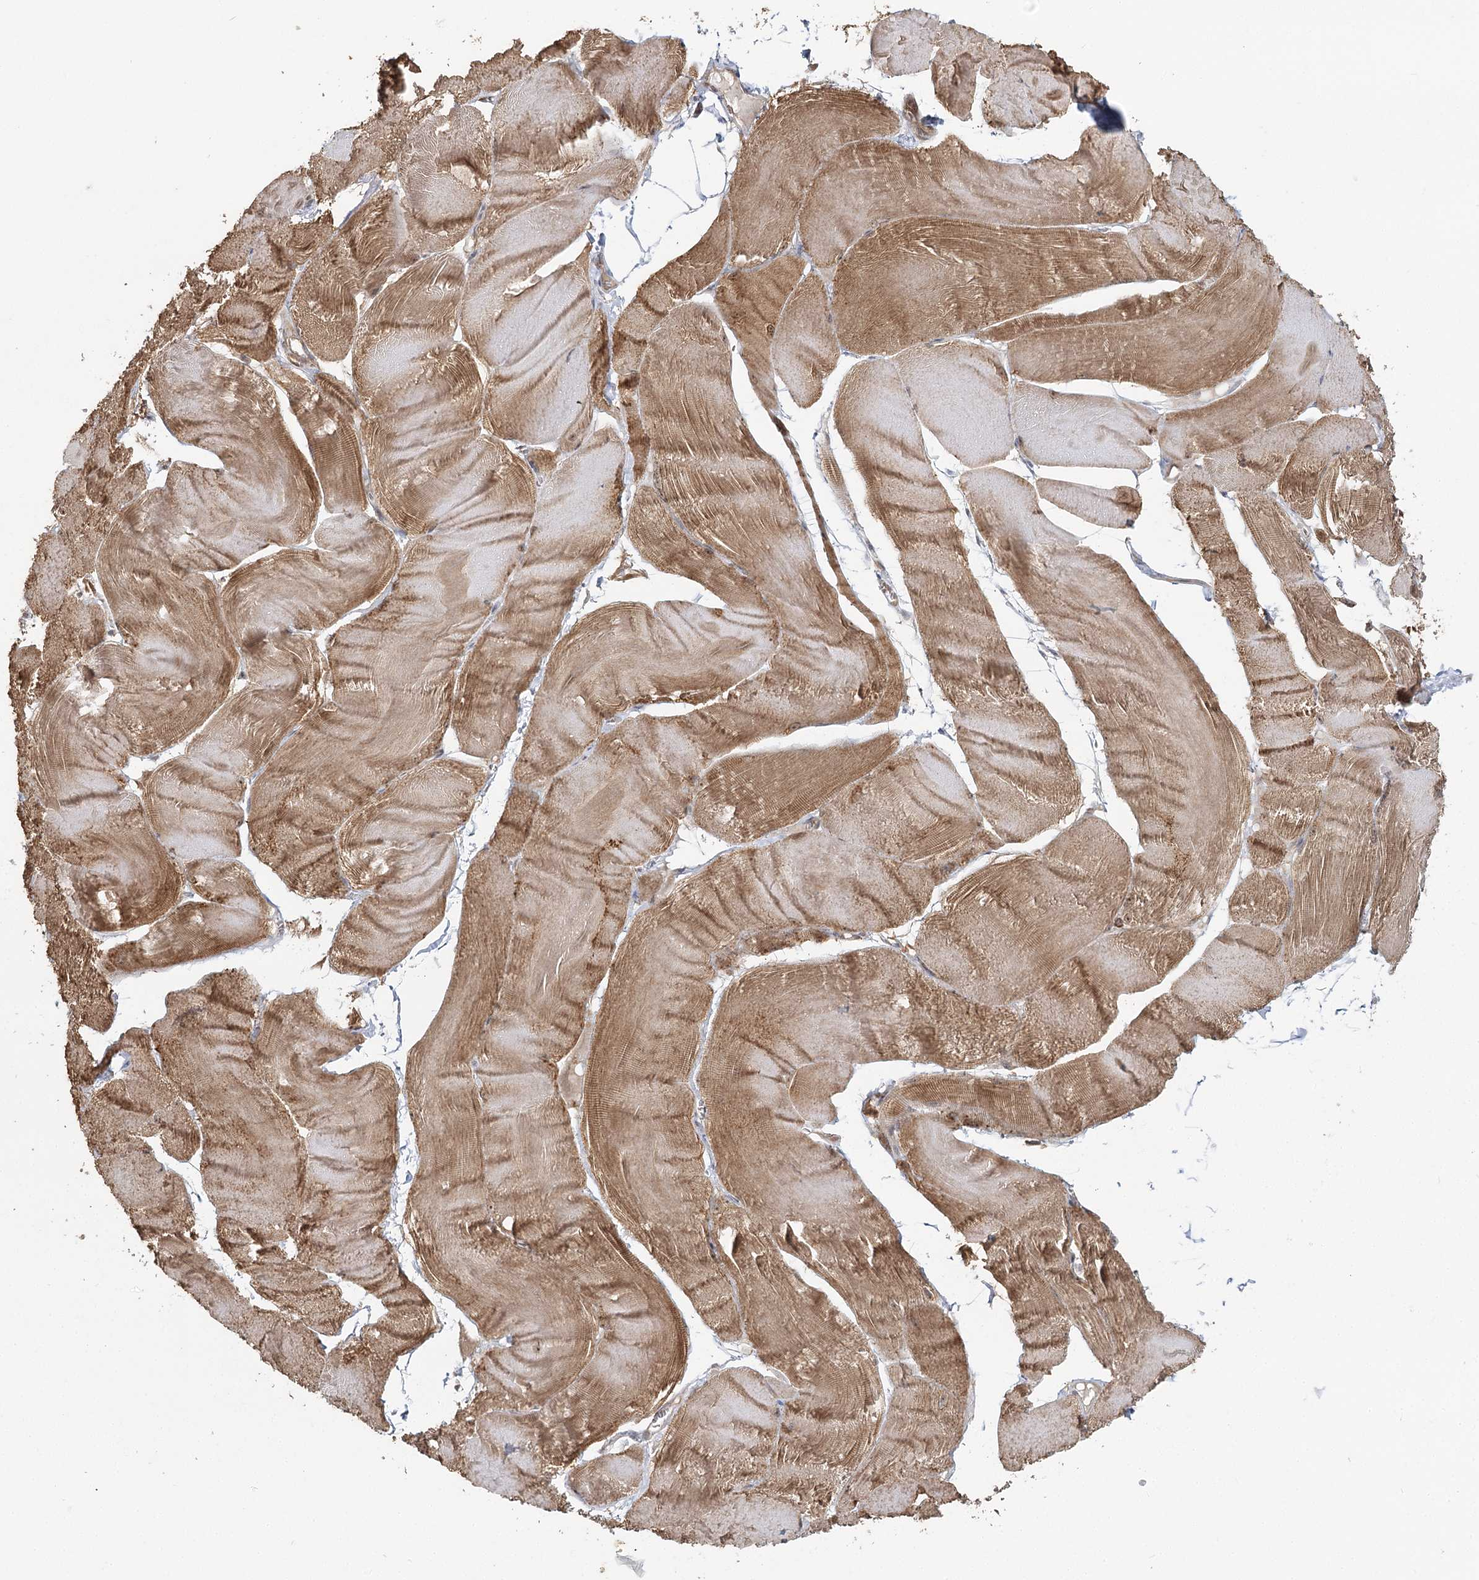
{"staining": {"intensity": "moderate", "quantity": ">75%", "location": "cytoplasmic/membranous"}, "tissue": "skeletal muscle", "cell_type": "Myocytes", "image_type": "normal", "snomed": [{"axis": "morphology", "description": "Normal tissue, NOS"}, {"axis": "morphology", "description": "Basal cell carcinoma"}, {"axis": "topography", "description": "Skeletal muscle"}], "caption": "Protein analysis of benign skeletal muscle shows moderate cytoplasmic/membranous expression in approximately >75% of myocytes.", "gene": "FAM120B", "patient": {"sex": "female", "age": 64}}